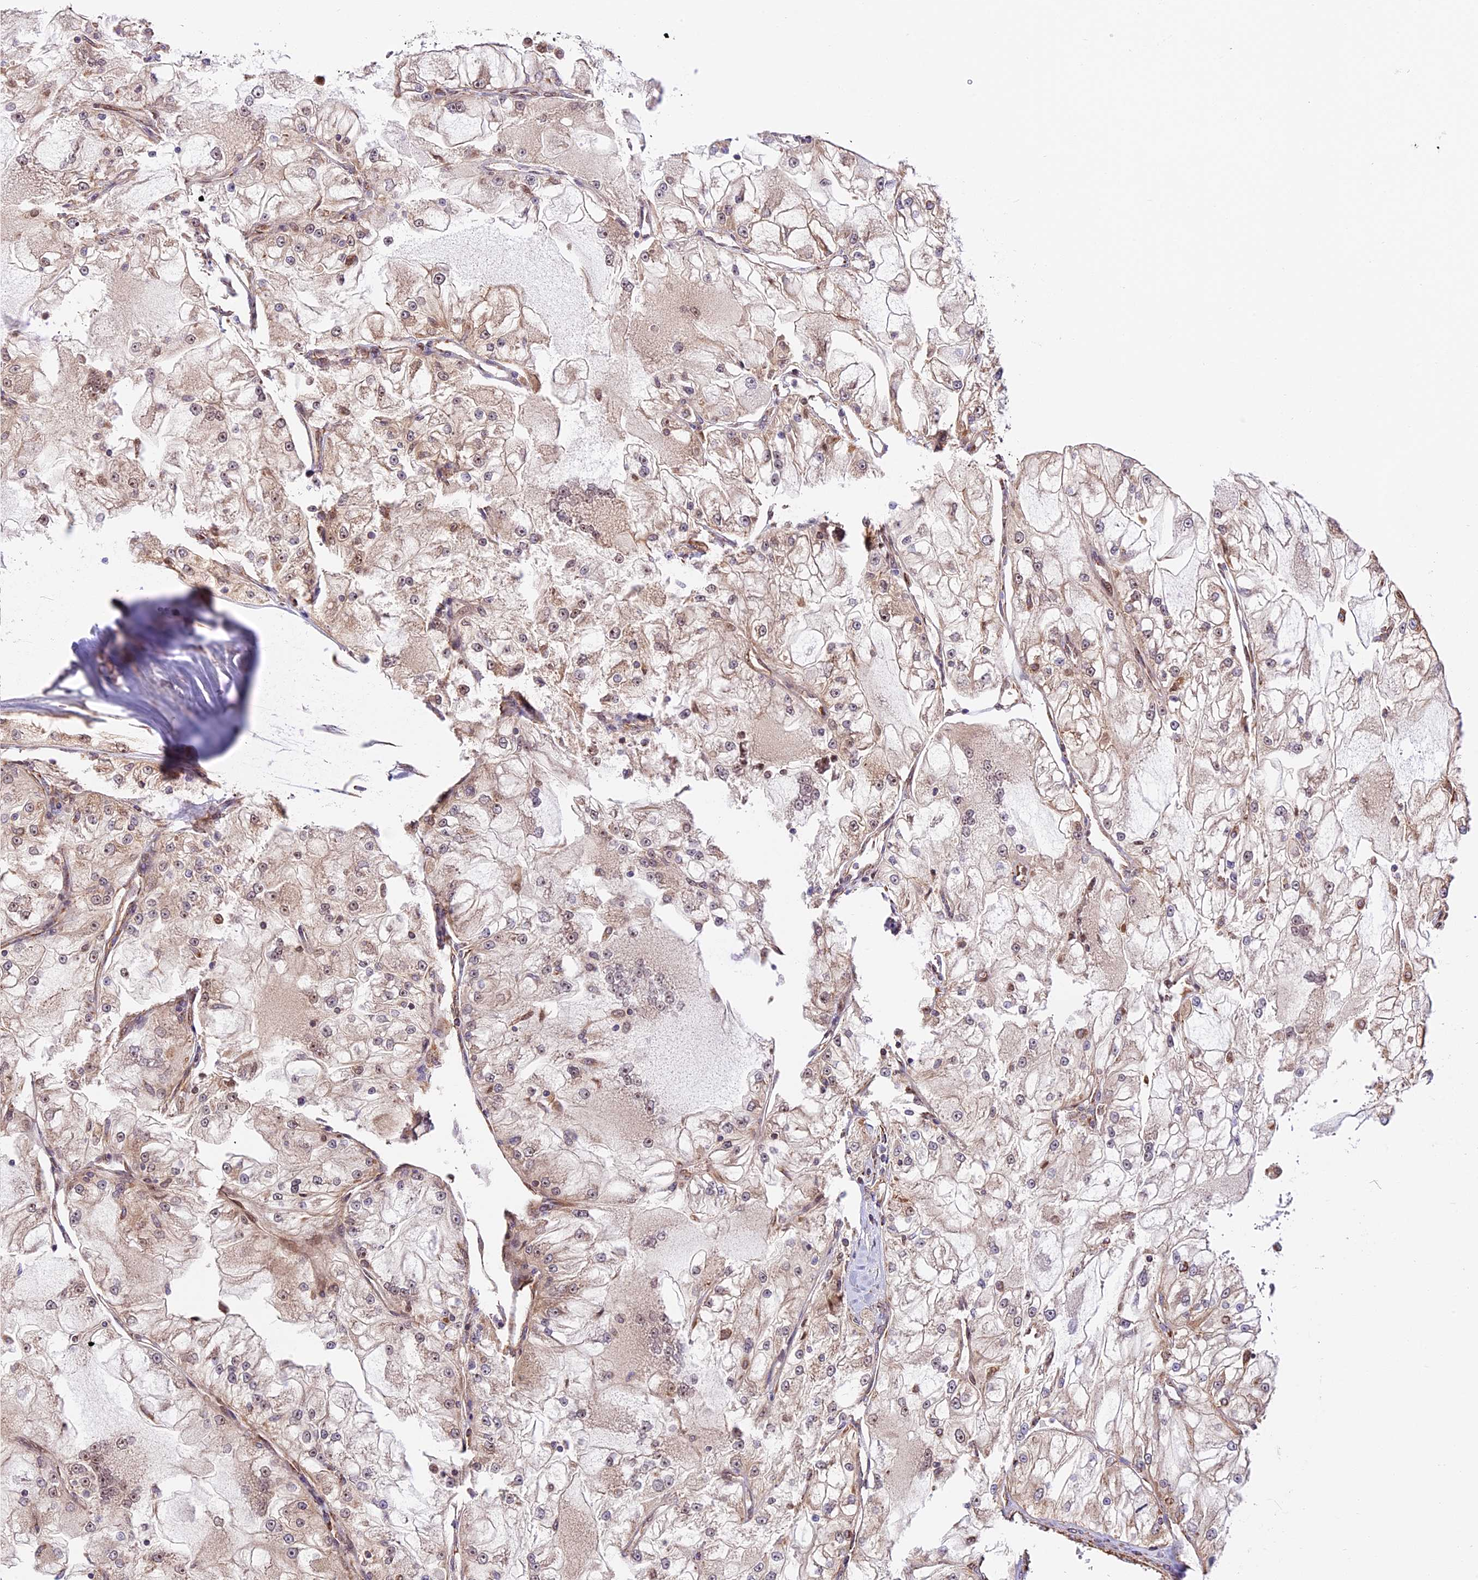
{"staining": {"intensity": "weak", "quantity": ">75%", "location": "cytoplasmic/membranous"}, "tissue": "renal cancer", "cell_type": "Tumor cells", "image_type": "cancer", "snomed": [{"axis": "morphology", "description": "Adenocarcinoma, NOS"}, {"axis": "topography", "description": "Kidney"}], "caption": "A photomicrograph showing weak cytoplasmic/membranous staining in approximately >75% of tumor cells in renal cancer (adenocarcinoma), as visualized by brown immunohistochemical staining.", "gene": "NDUFA8", "patient": {"sex": "female", "age": 72}}